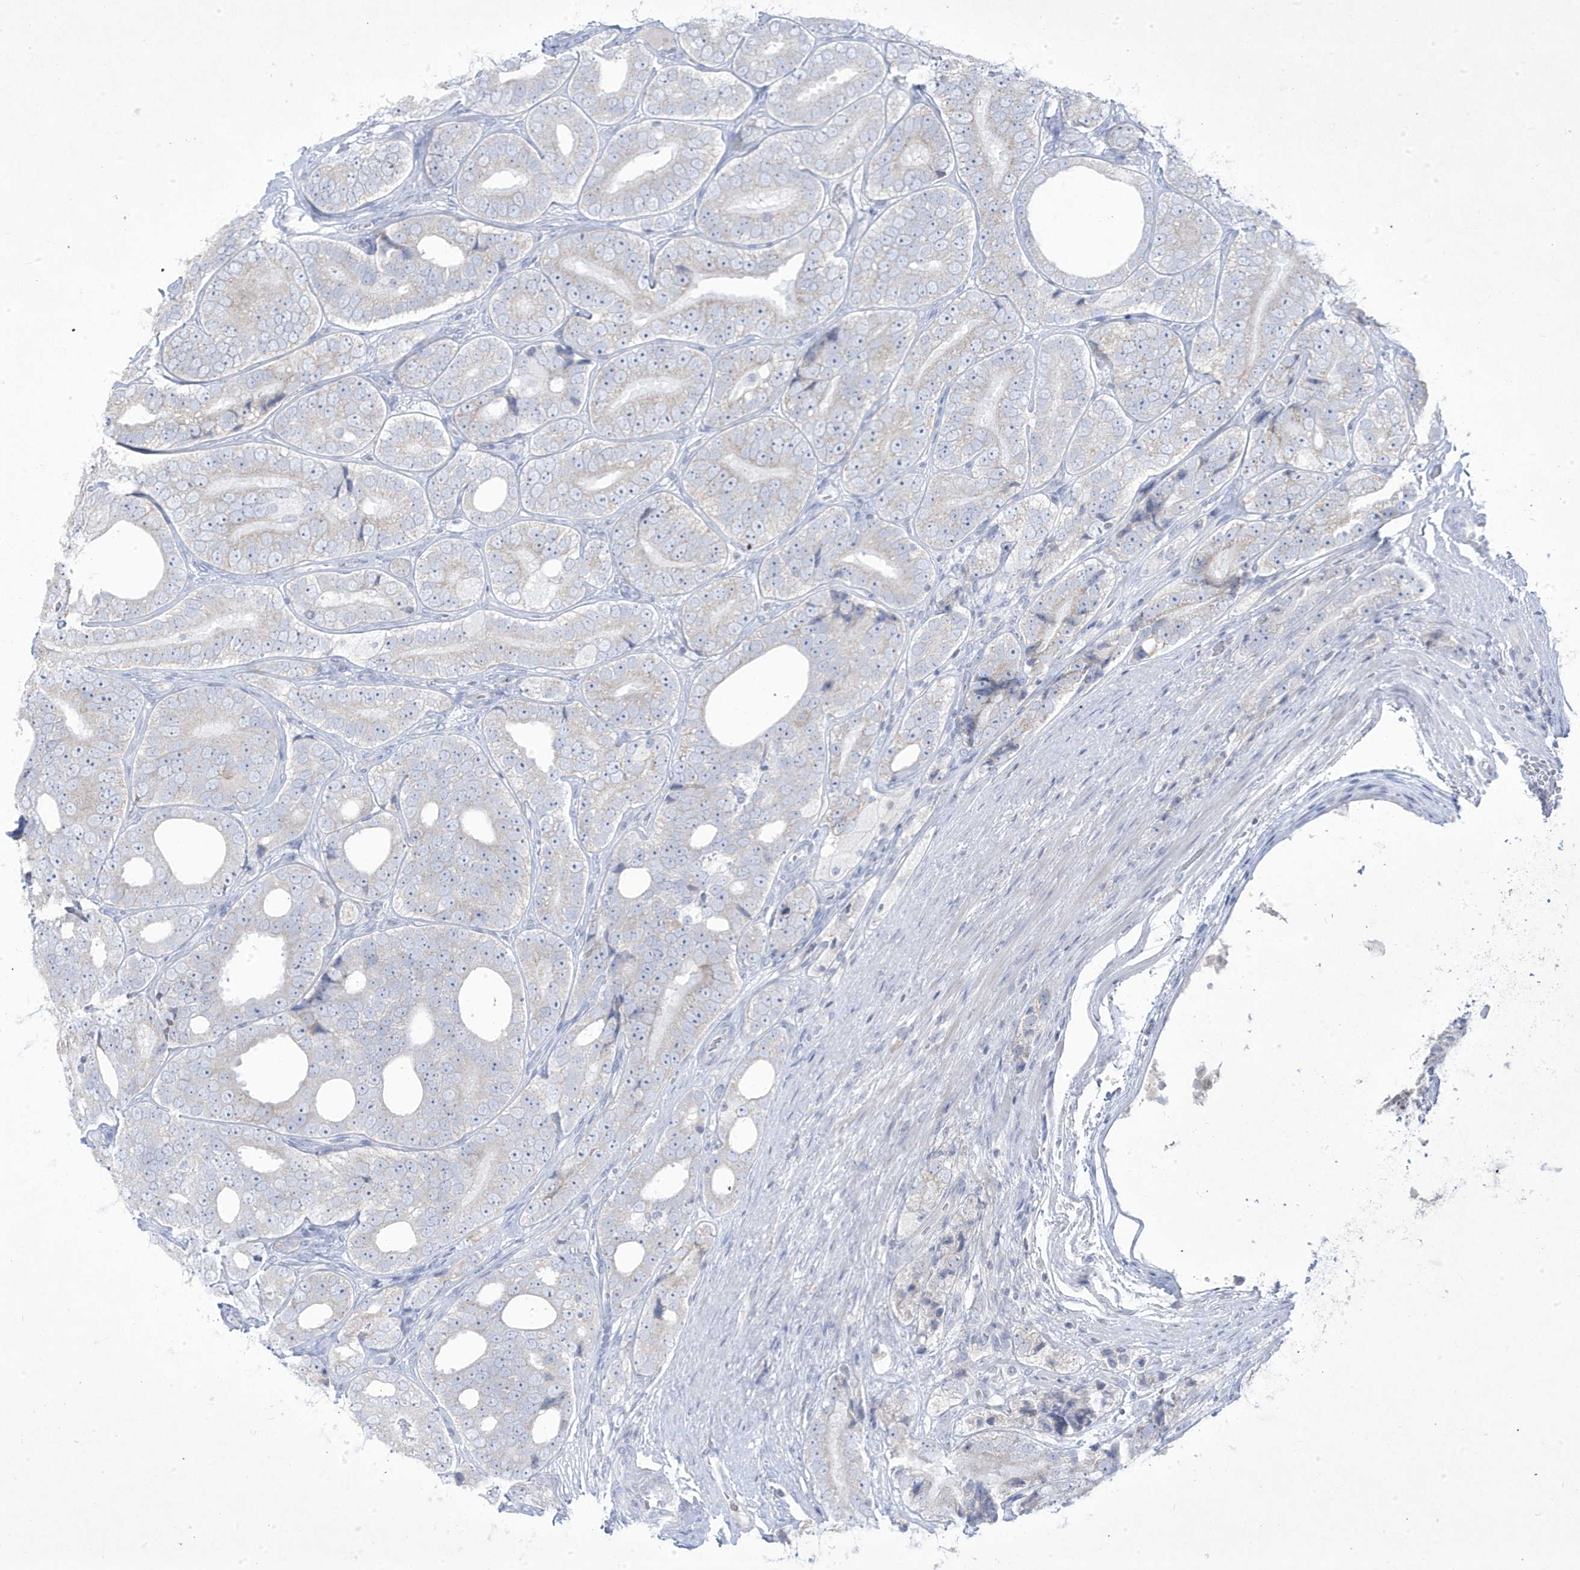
{"staining": {"intensity": "negative", "quantity": "none", "location": "none"}, "tissue": "prostate cancer", "cell_type": "Tumor cells", "image_type": "cancer", "snomed": [{"axis": "morphology", "description": "Adenocarcinoma, High grade"}, {"axis": "topography", "description": "Prostate"}], "caption": "Human high-grade adenocarcinoma (prostate) stained for a protein using immunohistochemistry exhibits no expression in tumor cells.", "gene": "ADAMTSL3", "patient": {"sex": "male", "age": 56}}